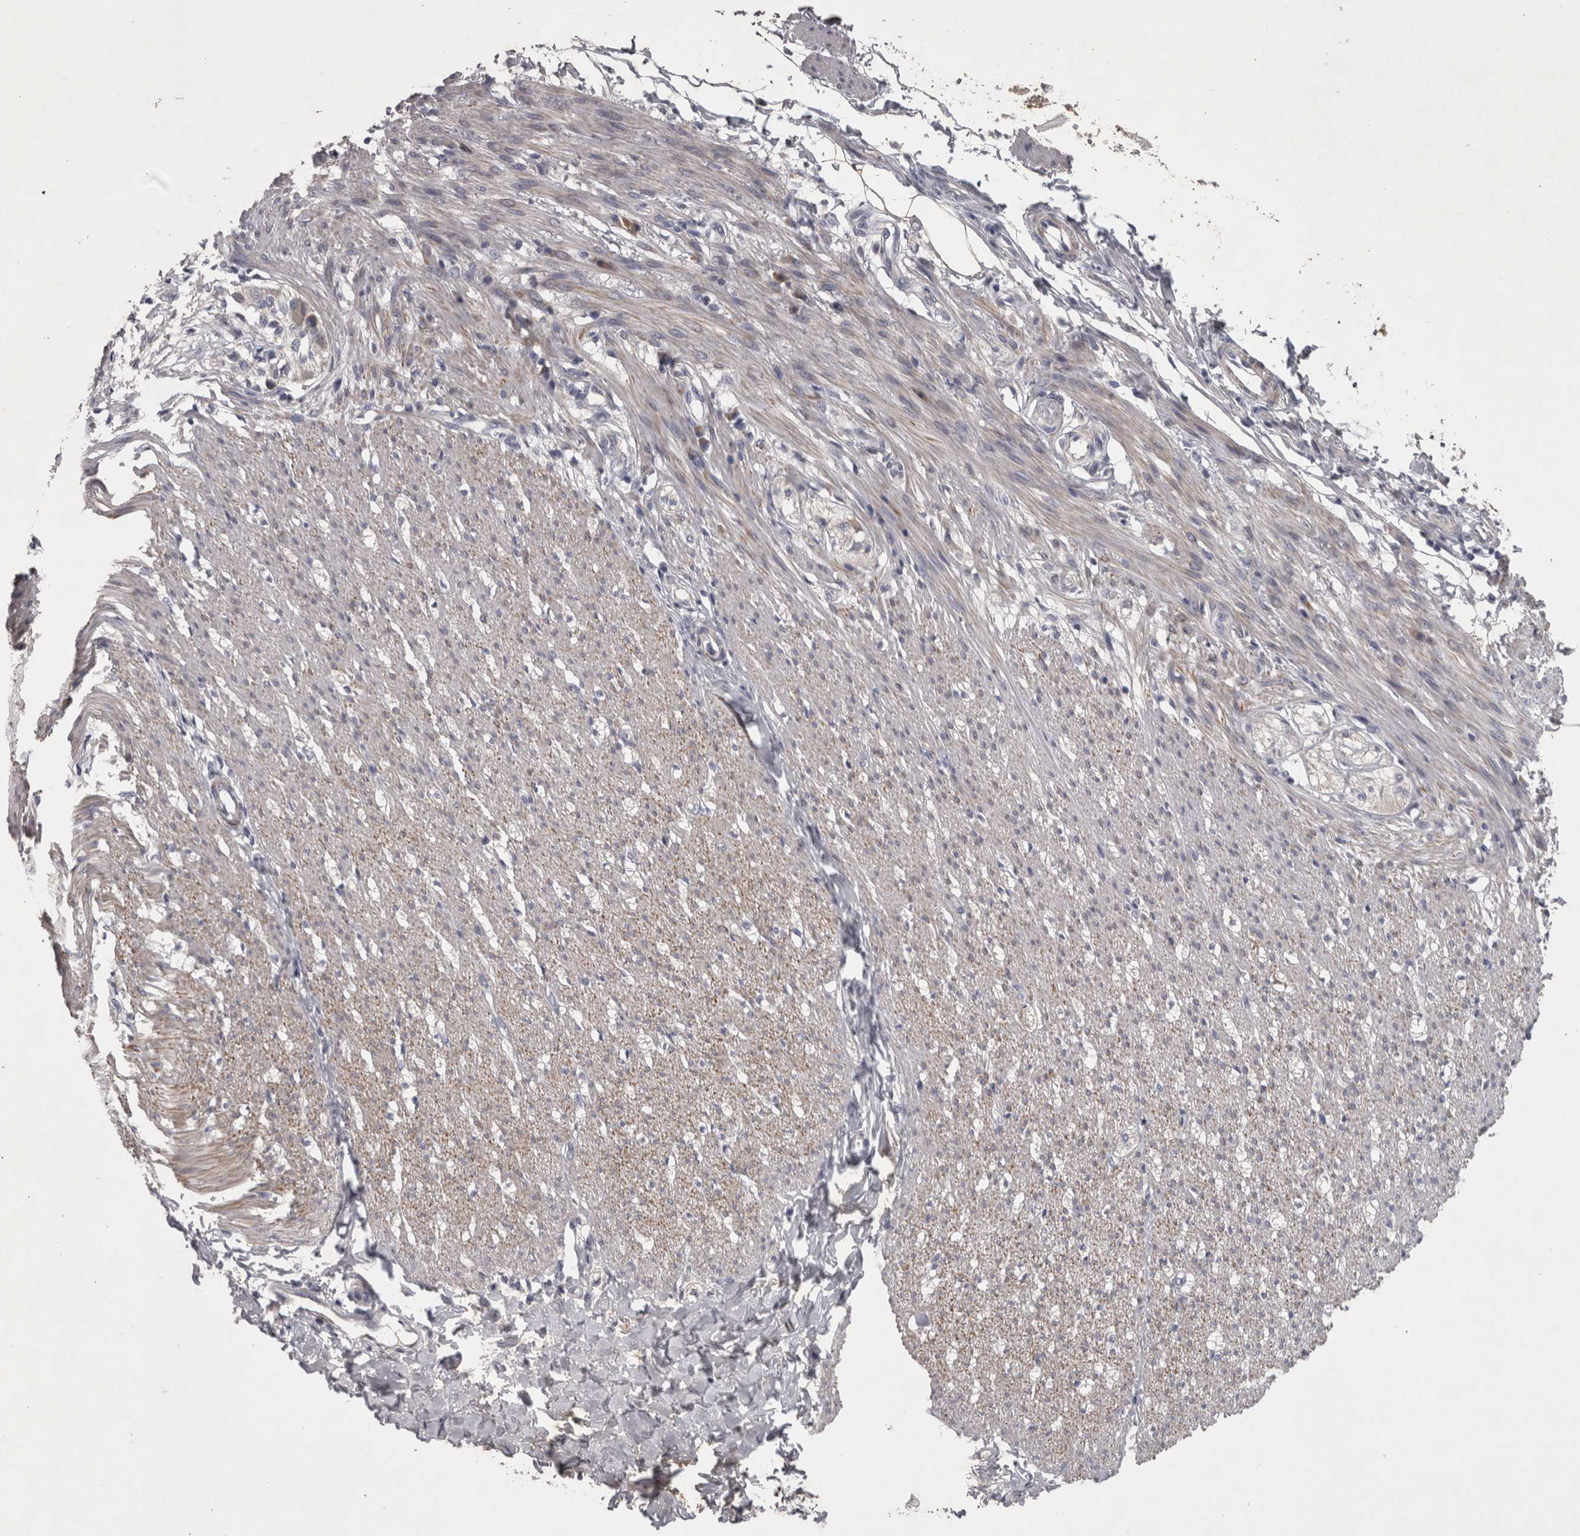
{"staining": {"intensity": "moderate", "quantity": "25%-75%", "location": "cytoplasmic/membranous"}, "tissue": "smooth muscle", "cell_type": "Smooth muscle cells", "image_type": "normal", "snomed": [{"axis": "morphology", "description": "Normal tissue, NOS"}, {"axis": "morphology", "description": "Adenocarcinoma, NOS"}, {"axis": "topography", "description": "Smooth muscle"}, {"axis": "topography", "description": "Colon"}], "caption": "Protein analysis of benign smooth muscle displays moderate cytoplasmic/membranous expression in approximately 25%-75% of smooth muscle cells. (IHC, brightfield microscopy, high magnification).", "gene": "DBT", "patient": {"sex": "male", "age": 14}}